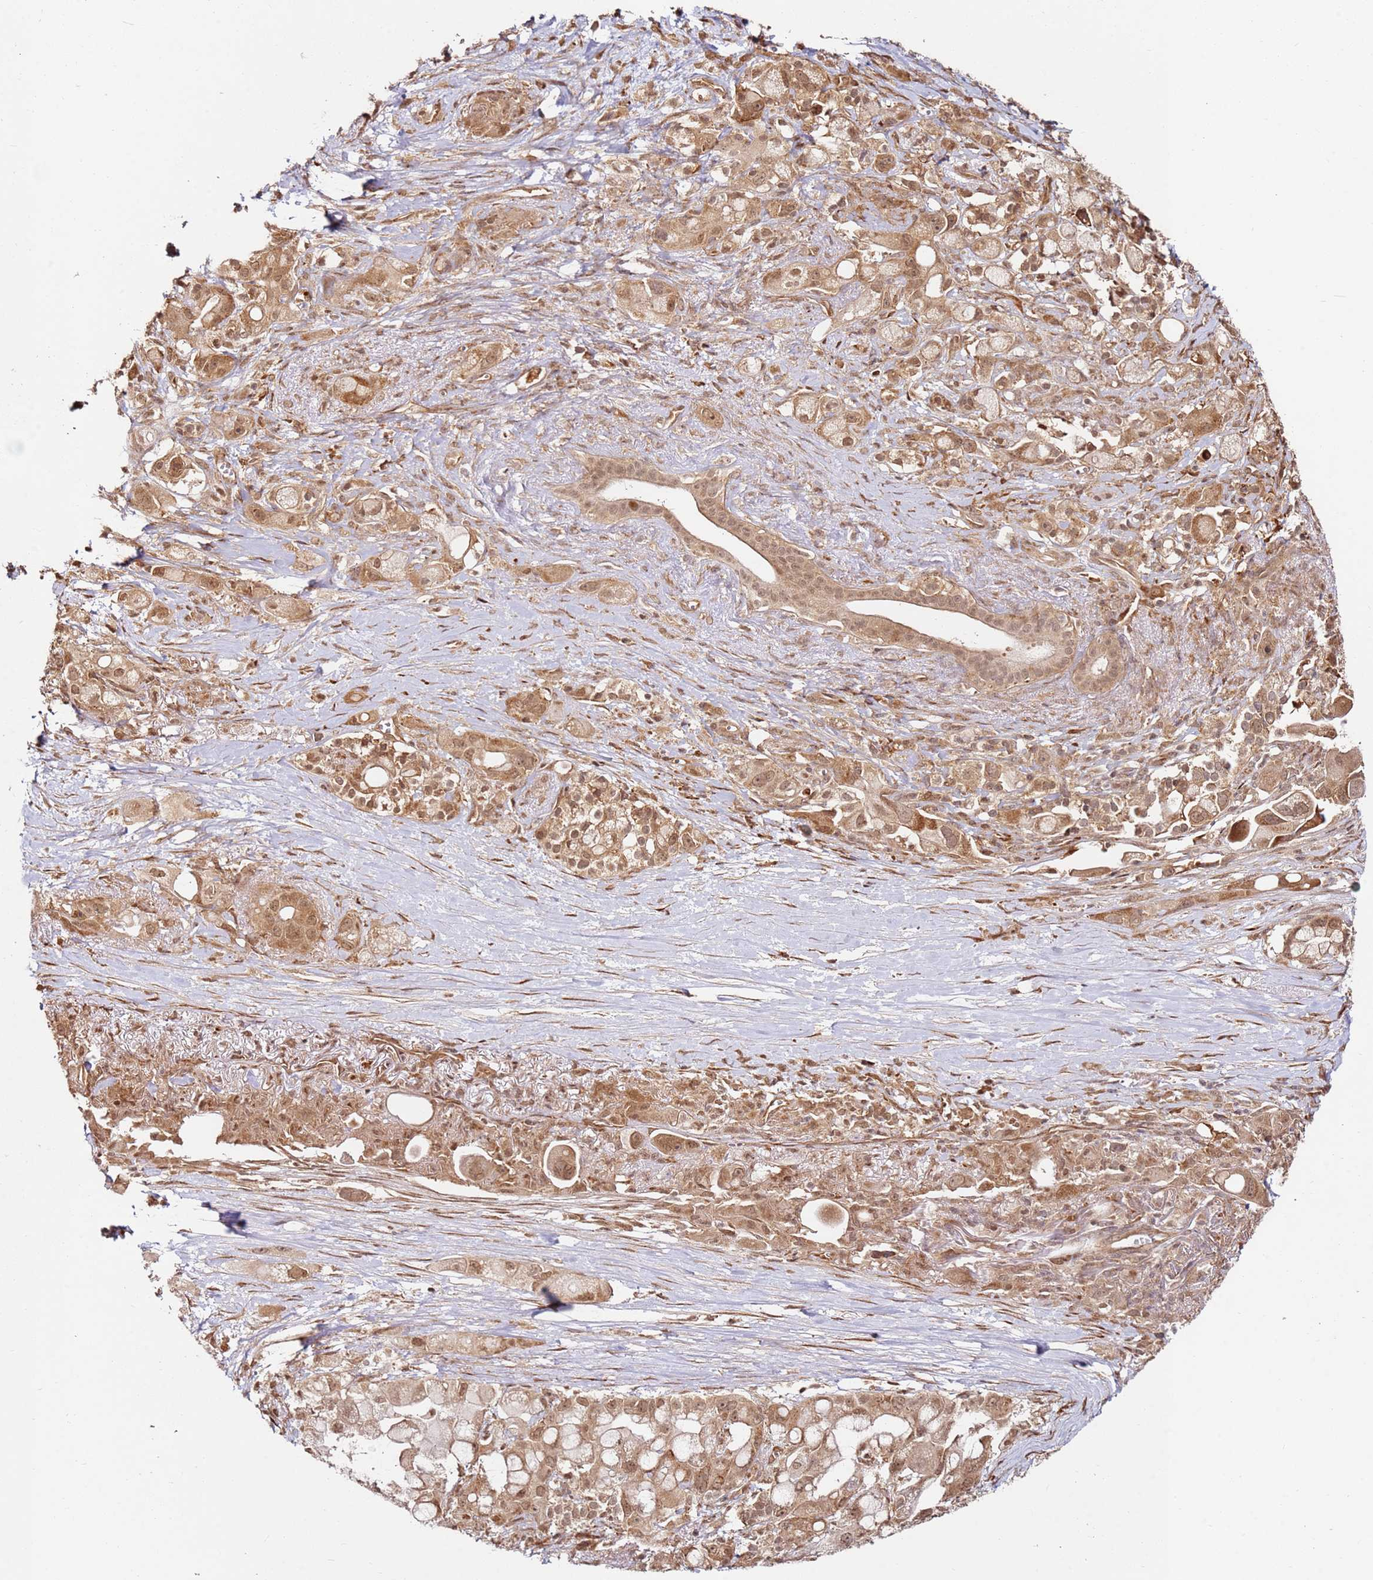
{"staining": {"intensity": "moderate", "quantity": ">75%", "location": "cytoplasmic/membranous,nuclear"}, "tissue": "pancreatic cancer", "cell_type": "Tumor cells", "image_type": "cancer", "snomed": [{"axis": "morphology", "description": "Adenocarcinoma, NOS"}, {"axis": "topography", "description": "Pancreas"}], "caption": "High-magnification brightfield microscopy of pancreatic cancer (adenocarcinoma) stained with DAB (brown) and counterstained with hematoxylin (blue). tumor cells exhibit moderate cytoplasmic/membranous and nuclear staining is identified in approximately>75% of cells.", "gene": "RPS3A", "patient": {"sex": "male", "age": 68}}